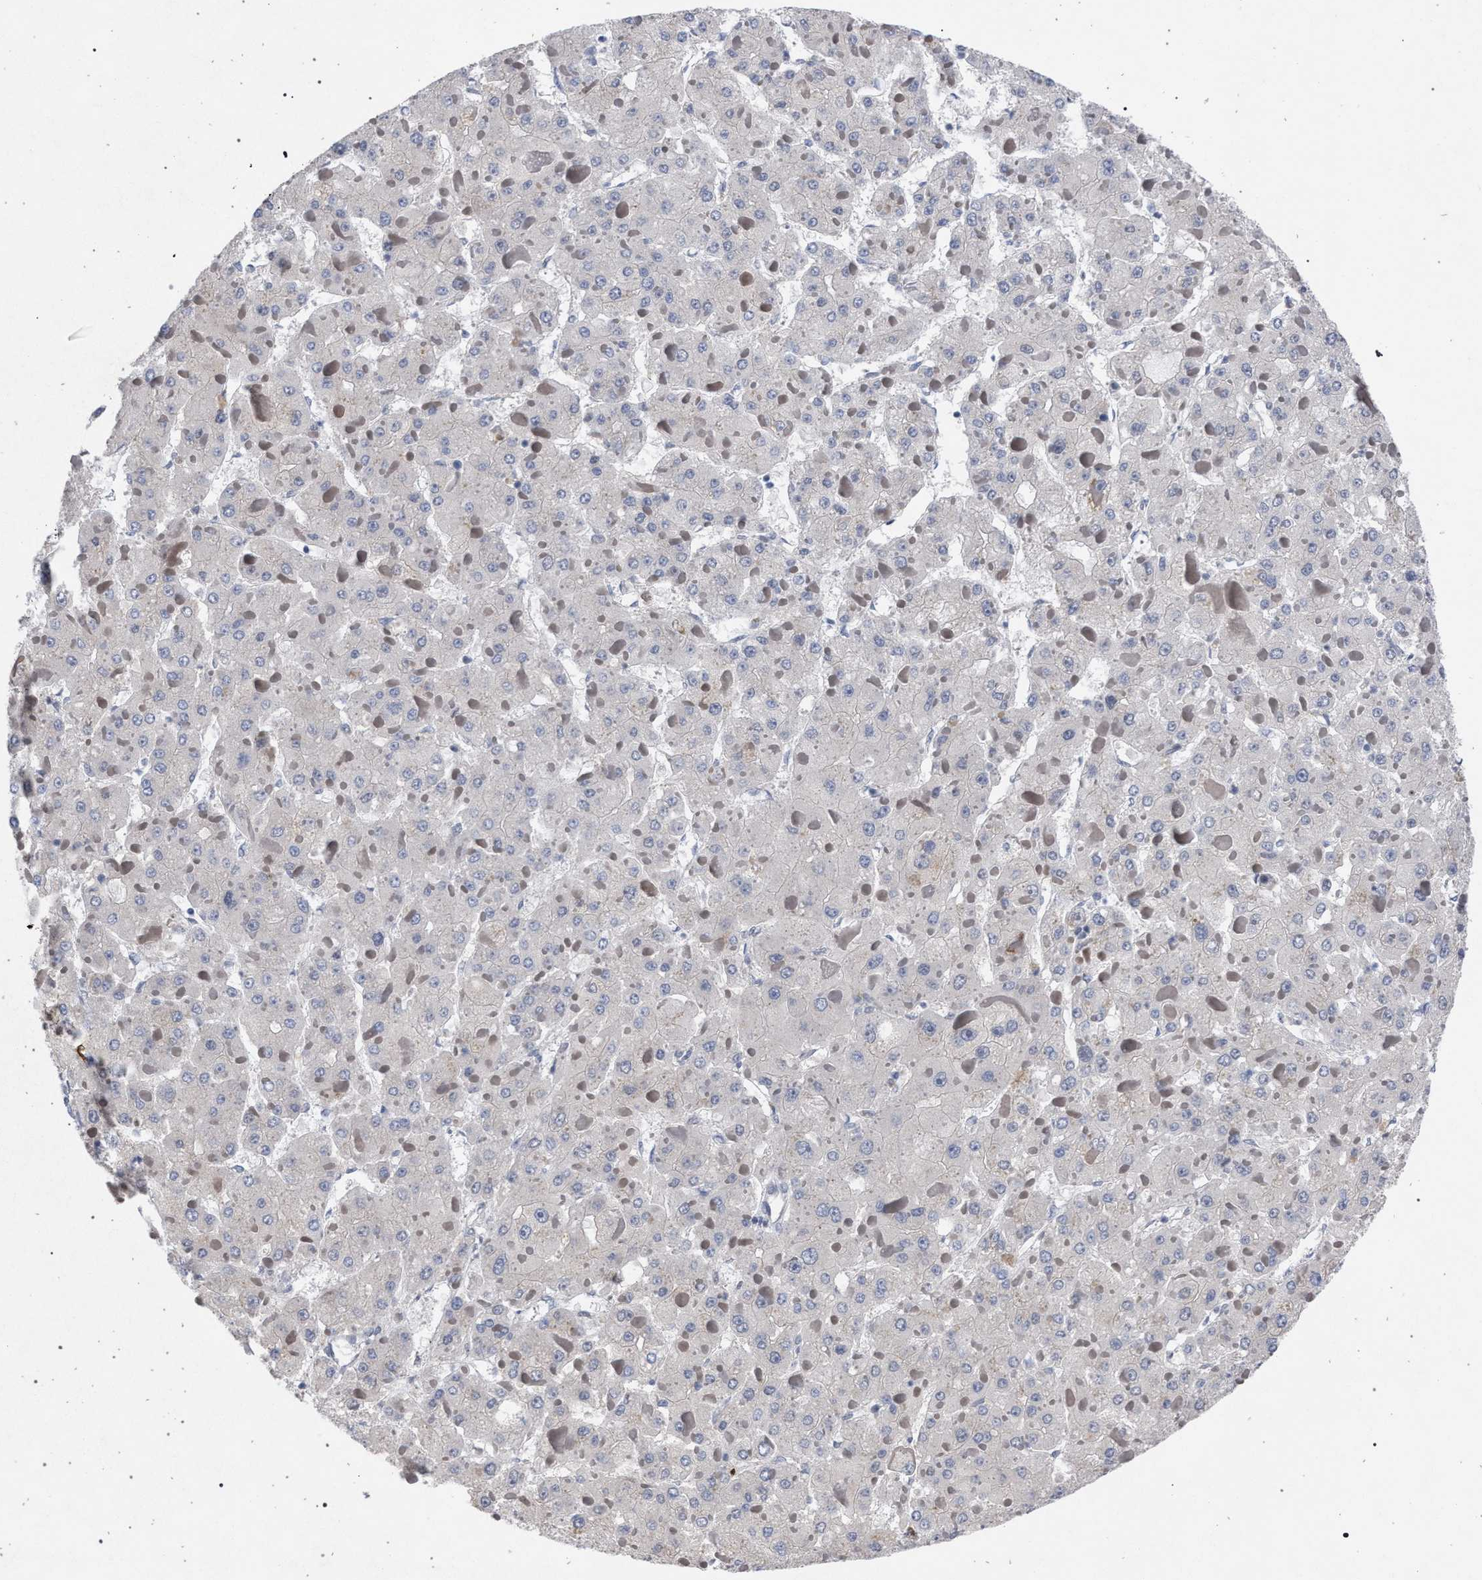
{"staining": {"intensity": "negative", "quantity": "none", "location": "none"}, "tissue": "liver cancer", "cell_type": "Tumor cells", "image_type": "cancer", "snomed": [{"axis": "morphology", "description": "Carcinoma, Hepatocellular, NOS"}, {"axis": "topography", "description": "Liver"}], "caption": "Immunohistochemistry micrograph of hepatocellular carcinoma (liver) stained for a protein (brown), which exhibits no positivity in tumor cells.", "gene": "GOLGA2", "patient": {"sex": "female", "age": 73}}